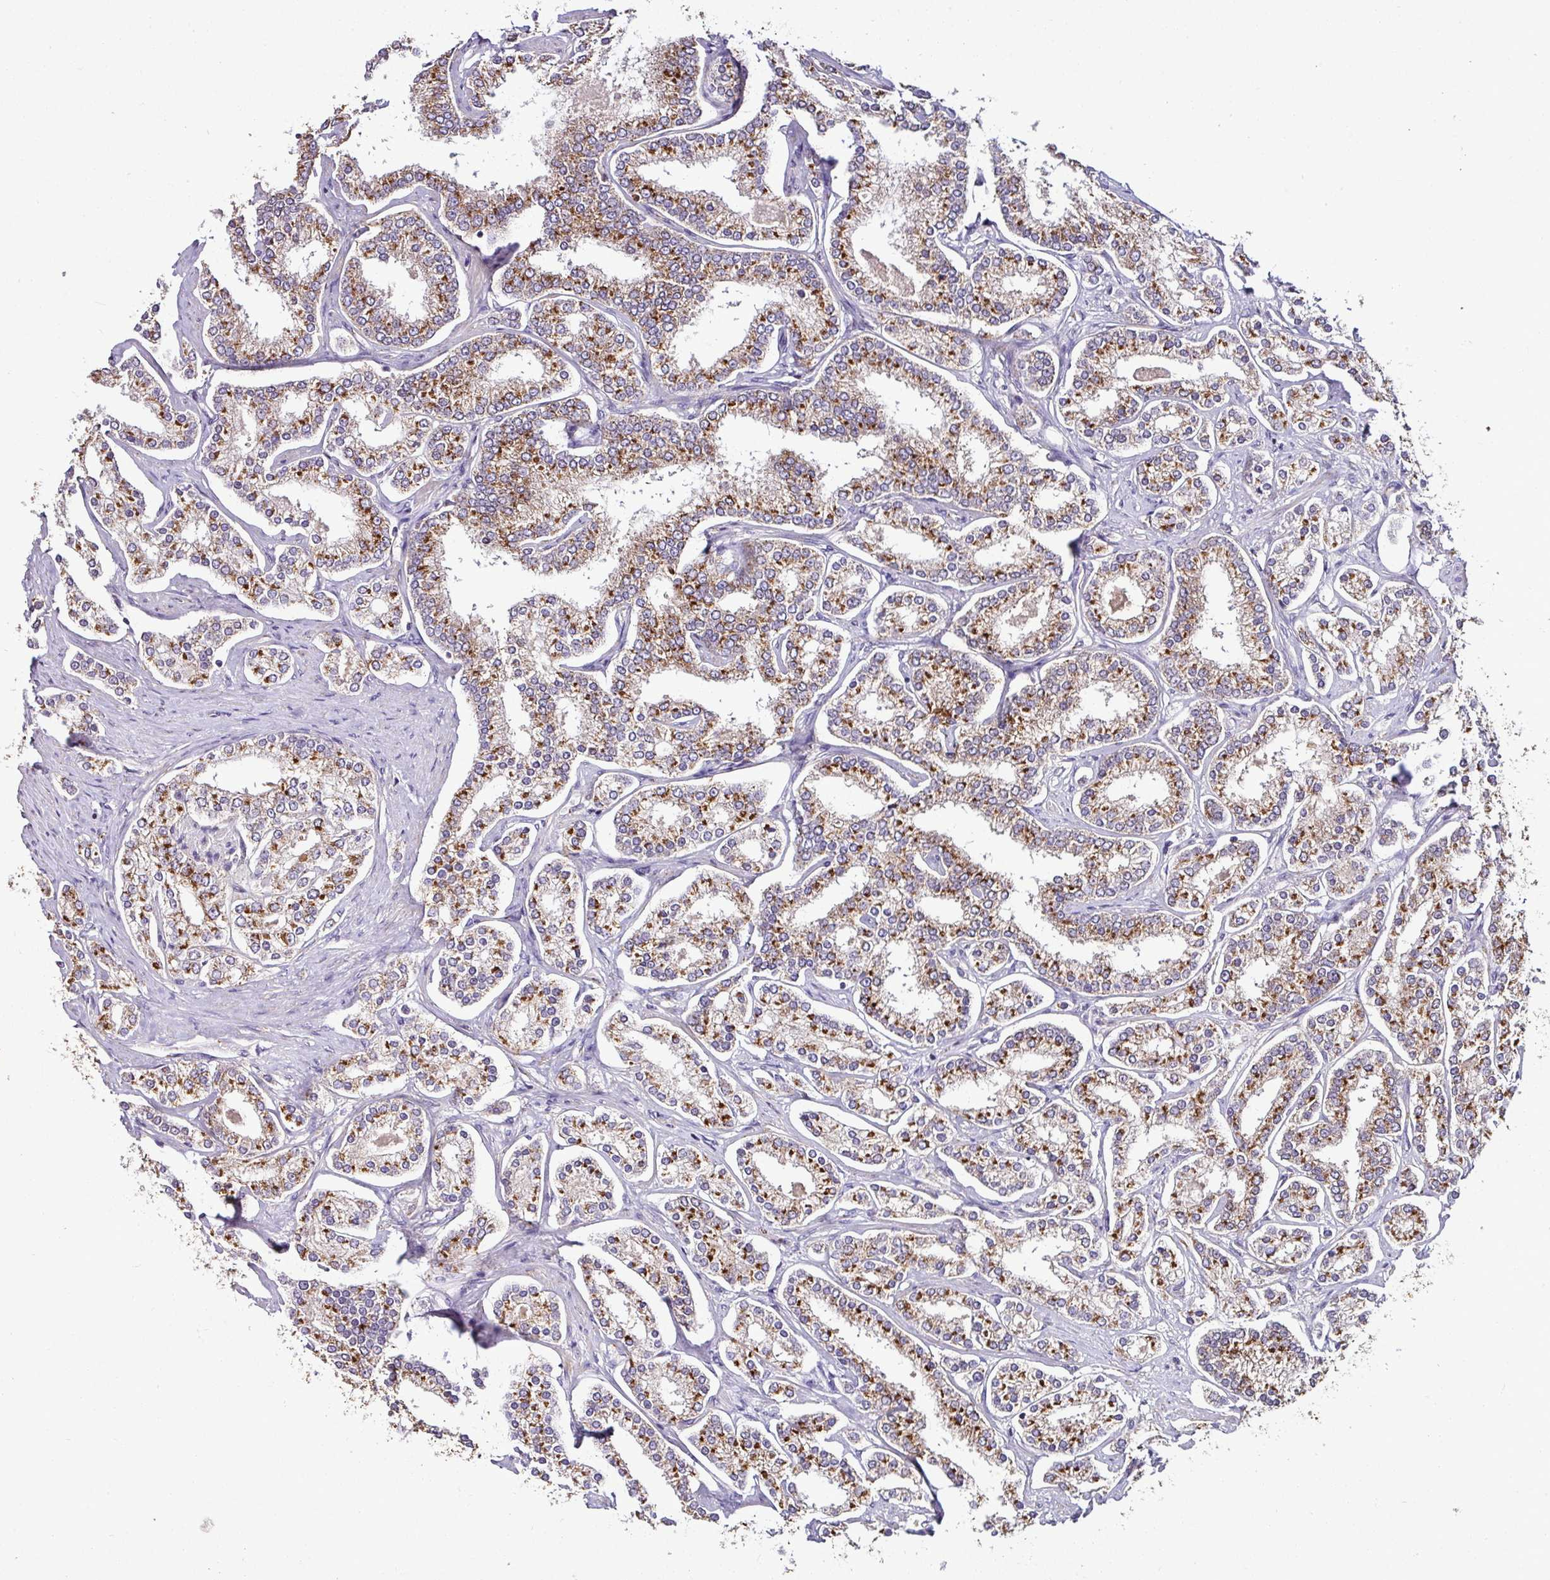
{"staining": {"intensity": "strong", "quantity": ">75%", "location": "cytoplasmic/membranous"}, "tissue": "prostate cancer", "cell_type": "Tumor cells", "image_type": "cancer", "snomed": [{"axis": "morphology", "description": "Normal tissue, NOS"}, {"axis": "morphology", "description": "Adenocarcinoma, High grade"}, {"axis": "topography", "description": "Prostate"}], "caption": "The immunohistochemical stain highlights strong cytoplasmic/membranous staining in tumor cells of prostate cancer tissue.", "gene": "CPD", "patient": {"sex": "male", "age": 83}}